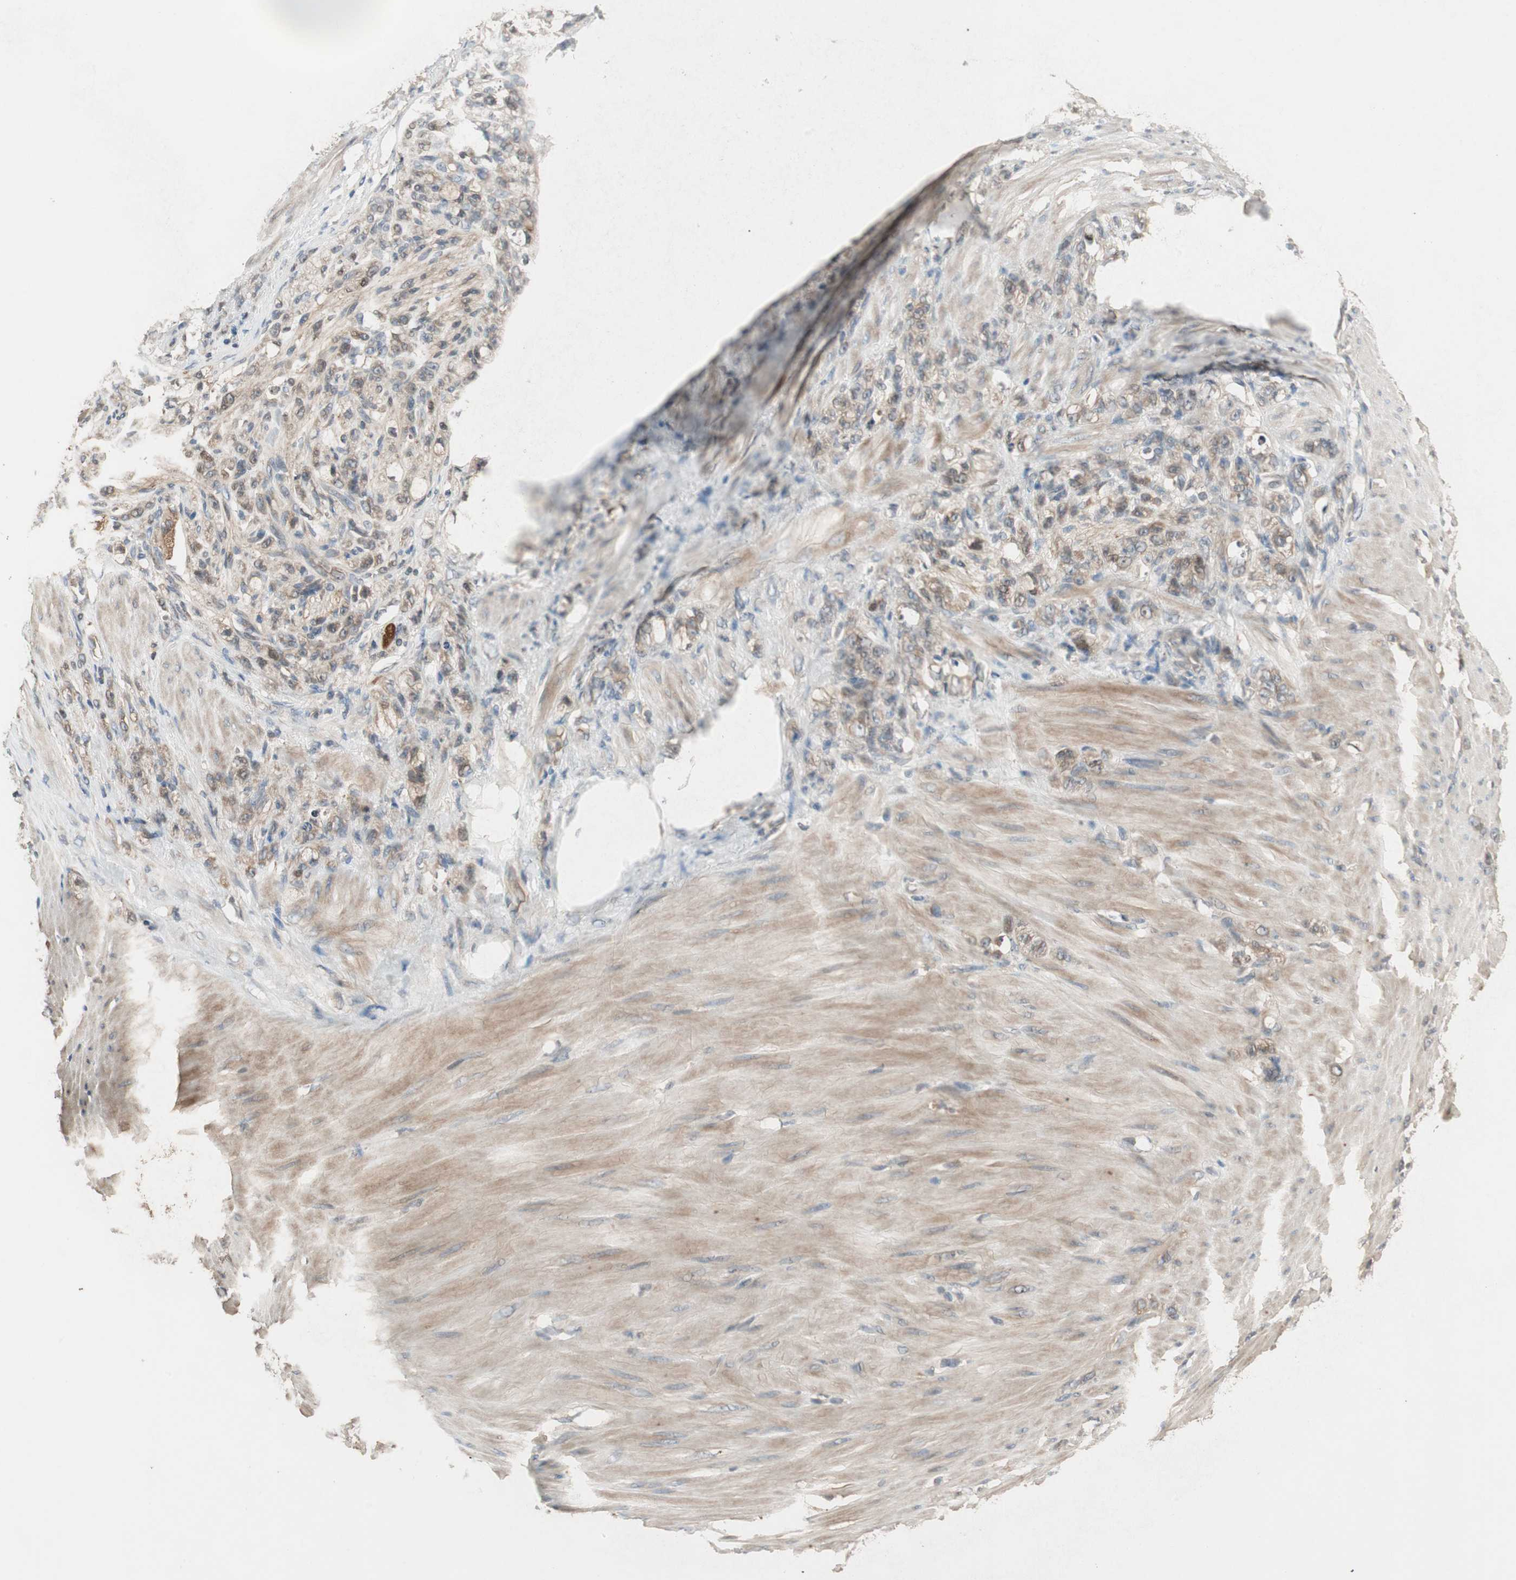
{"staining": {"intensity": "weak", "quantity": ">75%", "location": "cytoplasmic/membranous"}, "tissue": "stomach cancer", "cell_type": "Tumor cells", "image_type": "cancer", "snomed": [{"axis": "morphology", "description": "Adenocarcinoma, NOS"}, {"axis": "topography", "description": "Stomach"}], "caption": "IHC photomicrograph of neoplastic tissue: stomach cancer stained using immunohistochemistry displays low levels of weak protein expression localized specifically in the cytoplasmic/membranous of tumor cells, appearing as a cytoplasmic/membranous brown color.", "gene": "ATP6AP2", "patient": {"sex": "male", "age": 82}}